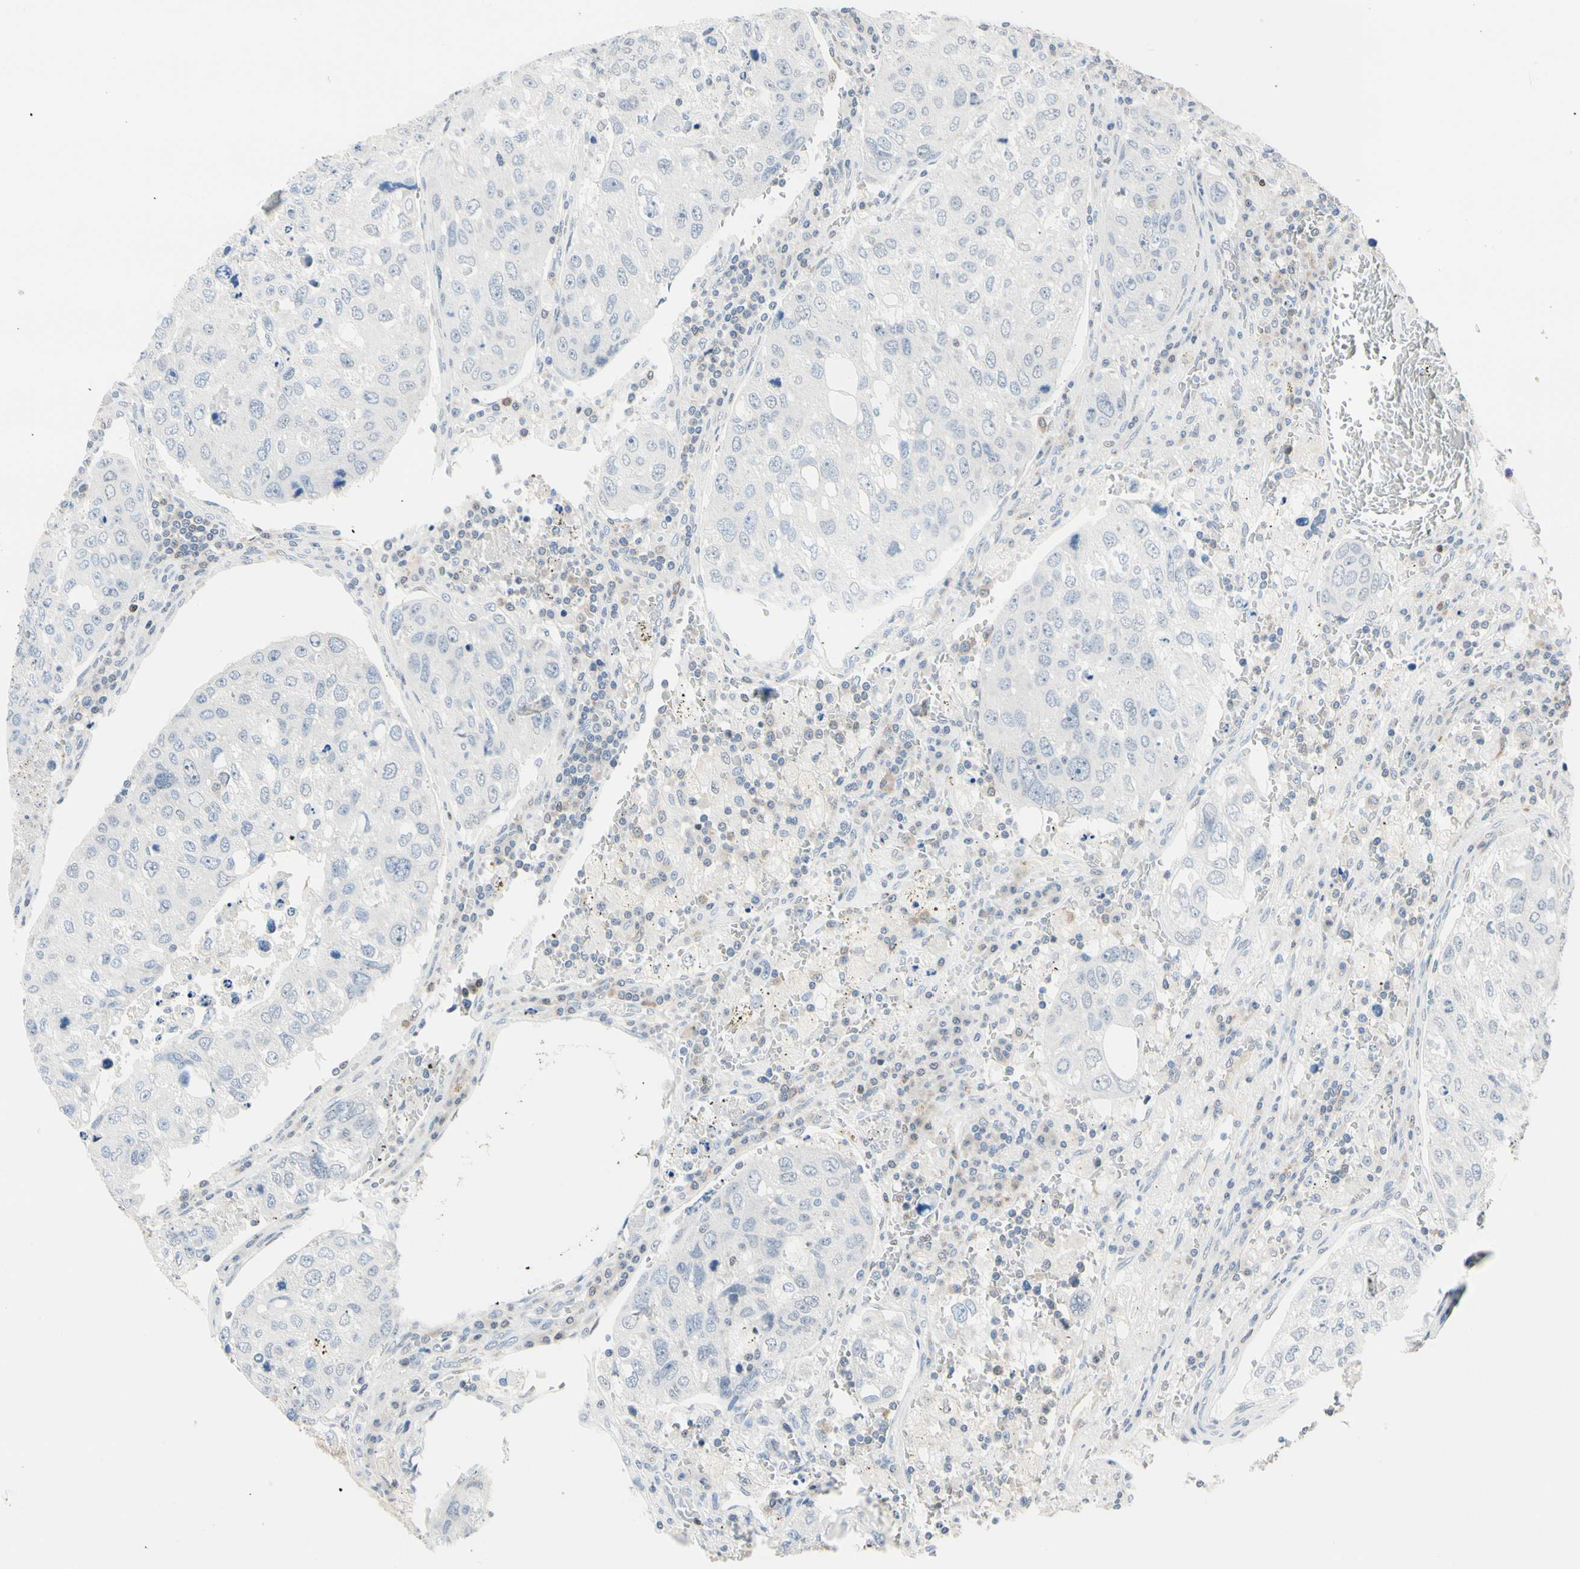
{"staining": {"intensity": "negative", "quantity": "none", "location": "none"}, "tissue": "urothelial cancer", "cell_type": "Tumor cells", "image_type": "cancer", "snomed": [{"axis": "morphology", "description": "Urothelial carcinoma, High grade"}, {"axis": "topography", "description": "Lymph node"}, {"axis": "topography", "description": "Urinary bladder"}], "caption": "Immunohistochemistry photomicrograph of neoplastic tissue: human urothelial cancer stained with DAB (3,3'-diaminobenzidine) displays no significant protein staining in tumor cells.", "gene": "NFATC2", "patient": {"sex": "male", "age": 51}}